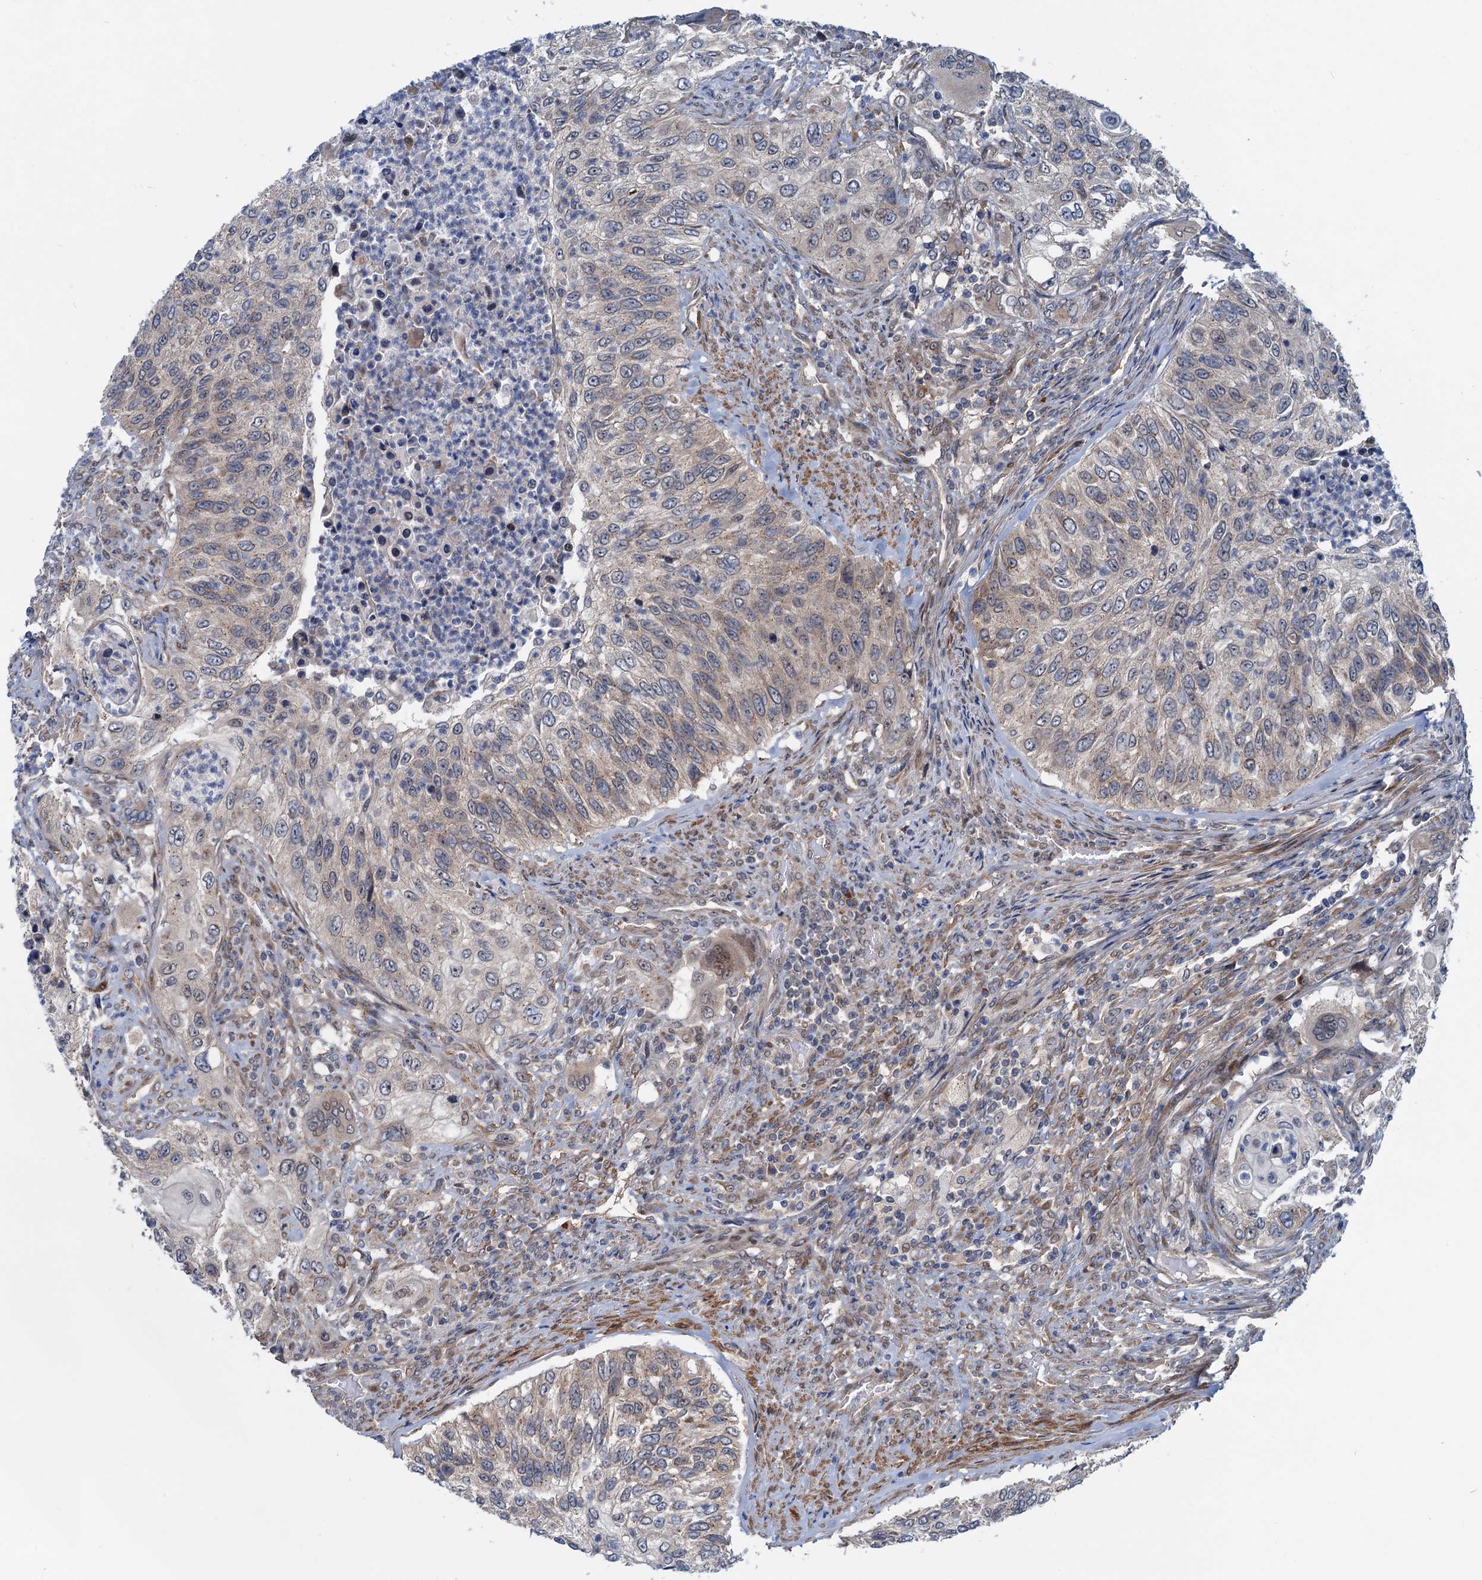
{"staining": {"intensity": "weak", "quantity": "<25%", "location": "cytoplasmic/membranous,nuclear"}, "tissue": "urothelial cancer", "cell_type": "Tumor cells", "image_type": "cancer", "snomed": [{"axis": "morphology", "description": "Urothelial carcinoma, High grade"}, {"axis": "topography", "description": "Urinary bladder"}], "caption": "This is an immunohistochemistry (IHC) photomicrograph of urothelial carcinoma (high-grade). There is no positivity in tumor cells.", "gene": "DYNC2I2", "patient": {"sex": "female", "age": 60}}